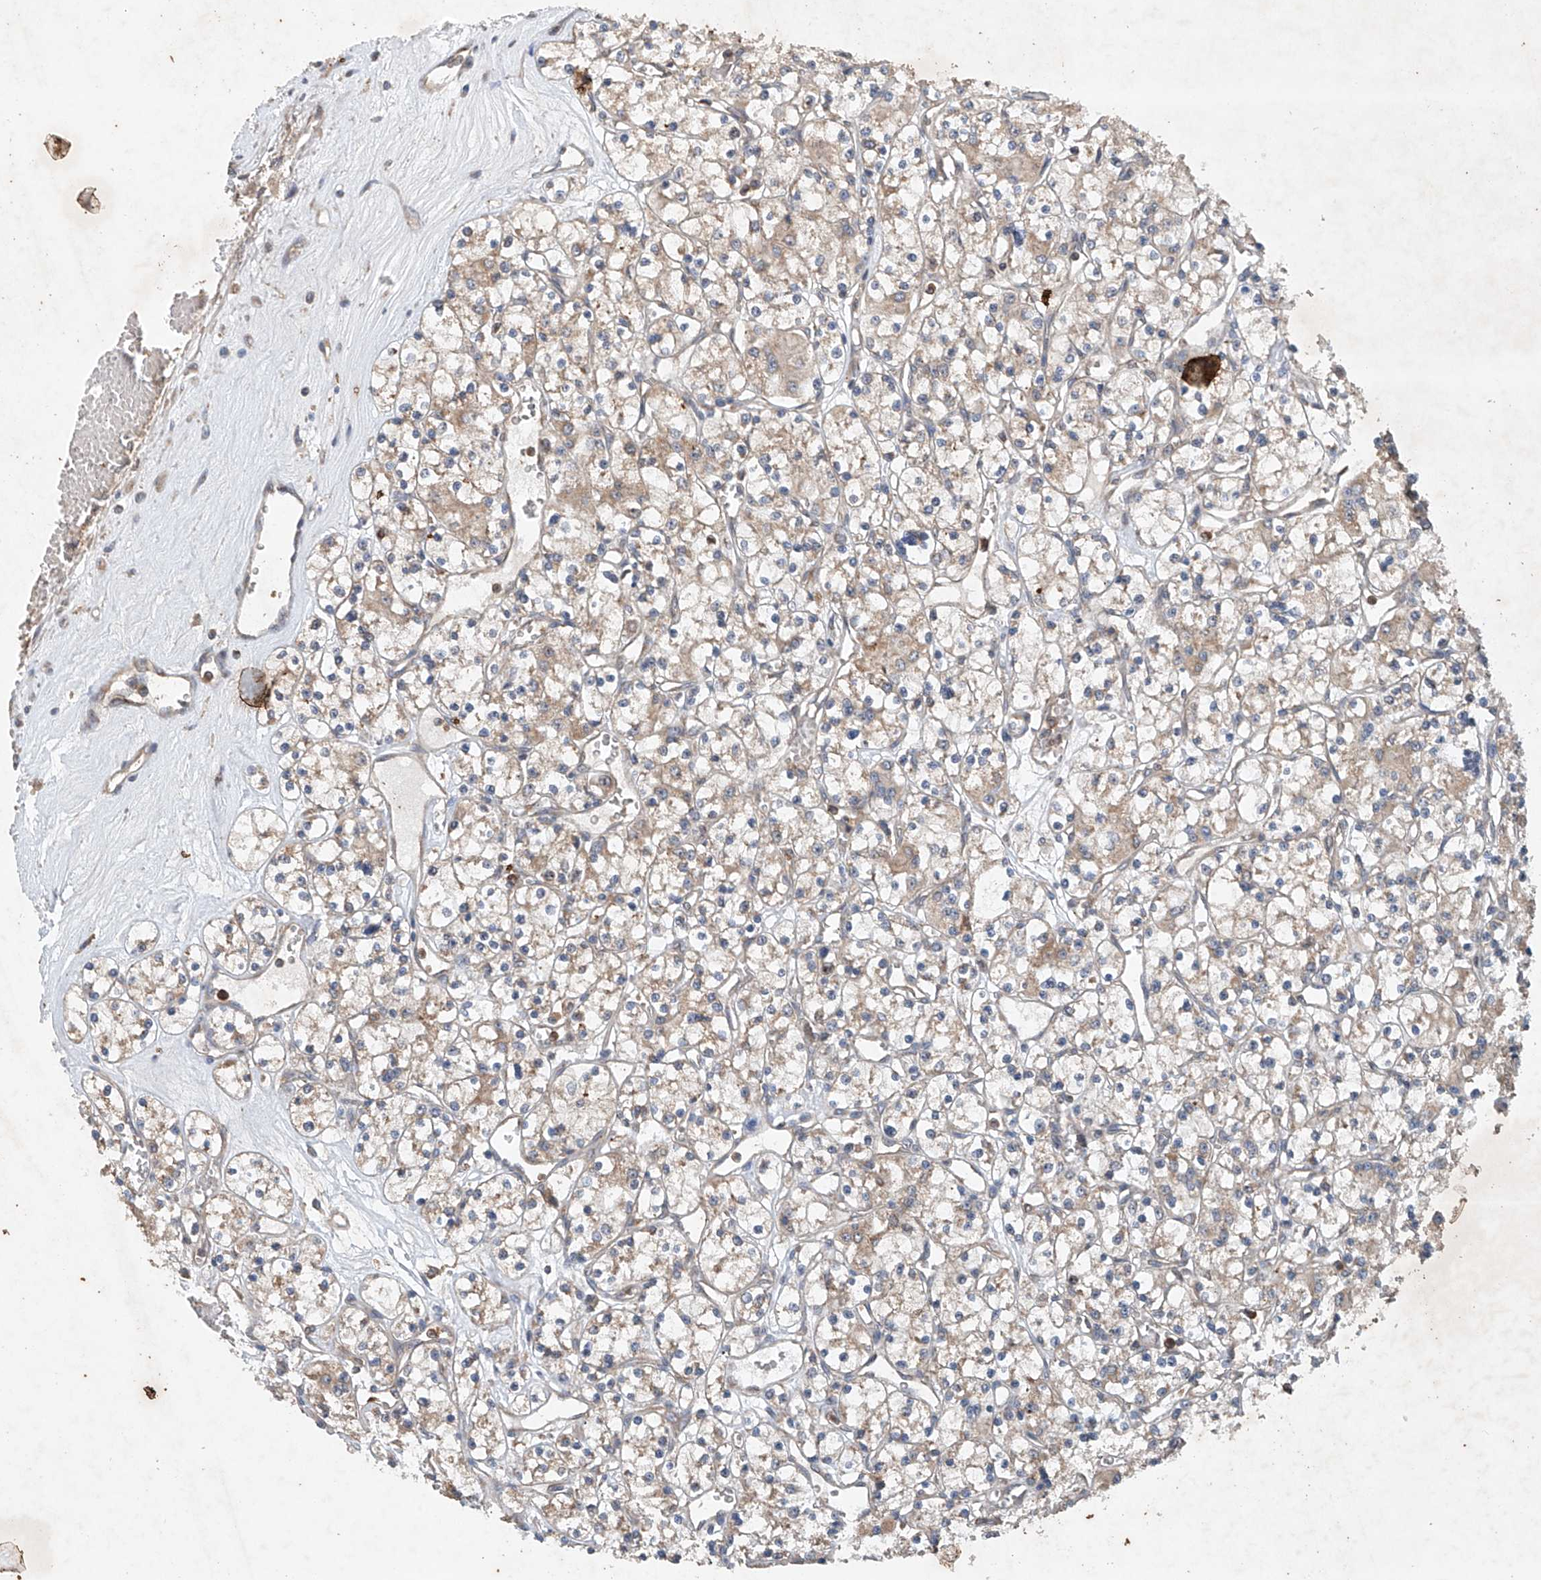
{"staining": {"intensity": "weak", "quantity": "25%-75%", "location": "cytoplasmic/membranous"}, "tissue": "renal cancer", "cell_type": "Tumor cells", "image_type": "cancer", "snomed": [{"axis": "morphology", "description": "Adenocarcinoma, NOS"}, {"axis": "topography", "description": "Kidney"}], "caption": "Immunohistochemistry (IHC) photomicrograph of neoplastic tissue: human adenocarcinoma (renal) stained using immunohistochemistry shows low levels of weak protein expression localized specifically in the cytoplasmic/membranous of tumor cells, appearing as a cytoplasmic/membranous brown color.", "gene": "CEP85L", "patient": {"sex": "female", "age": 59}}